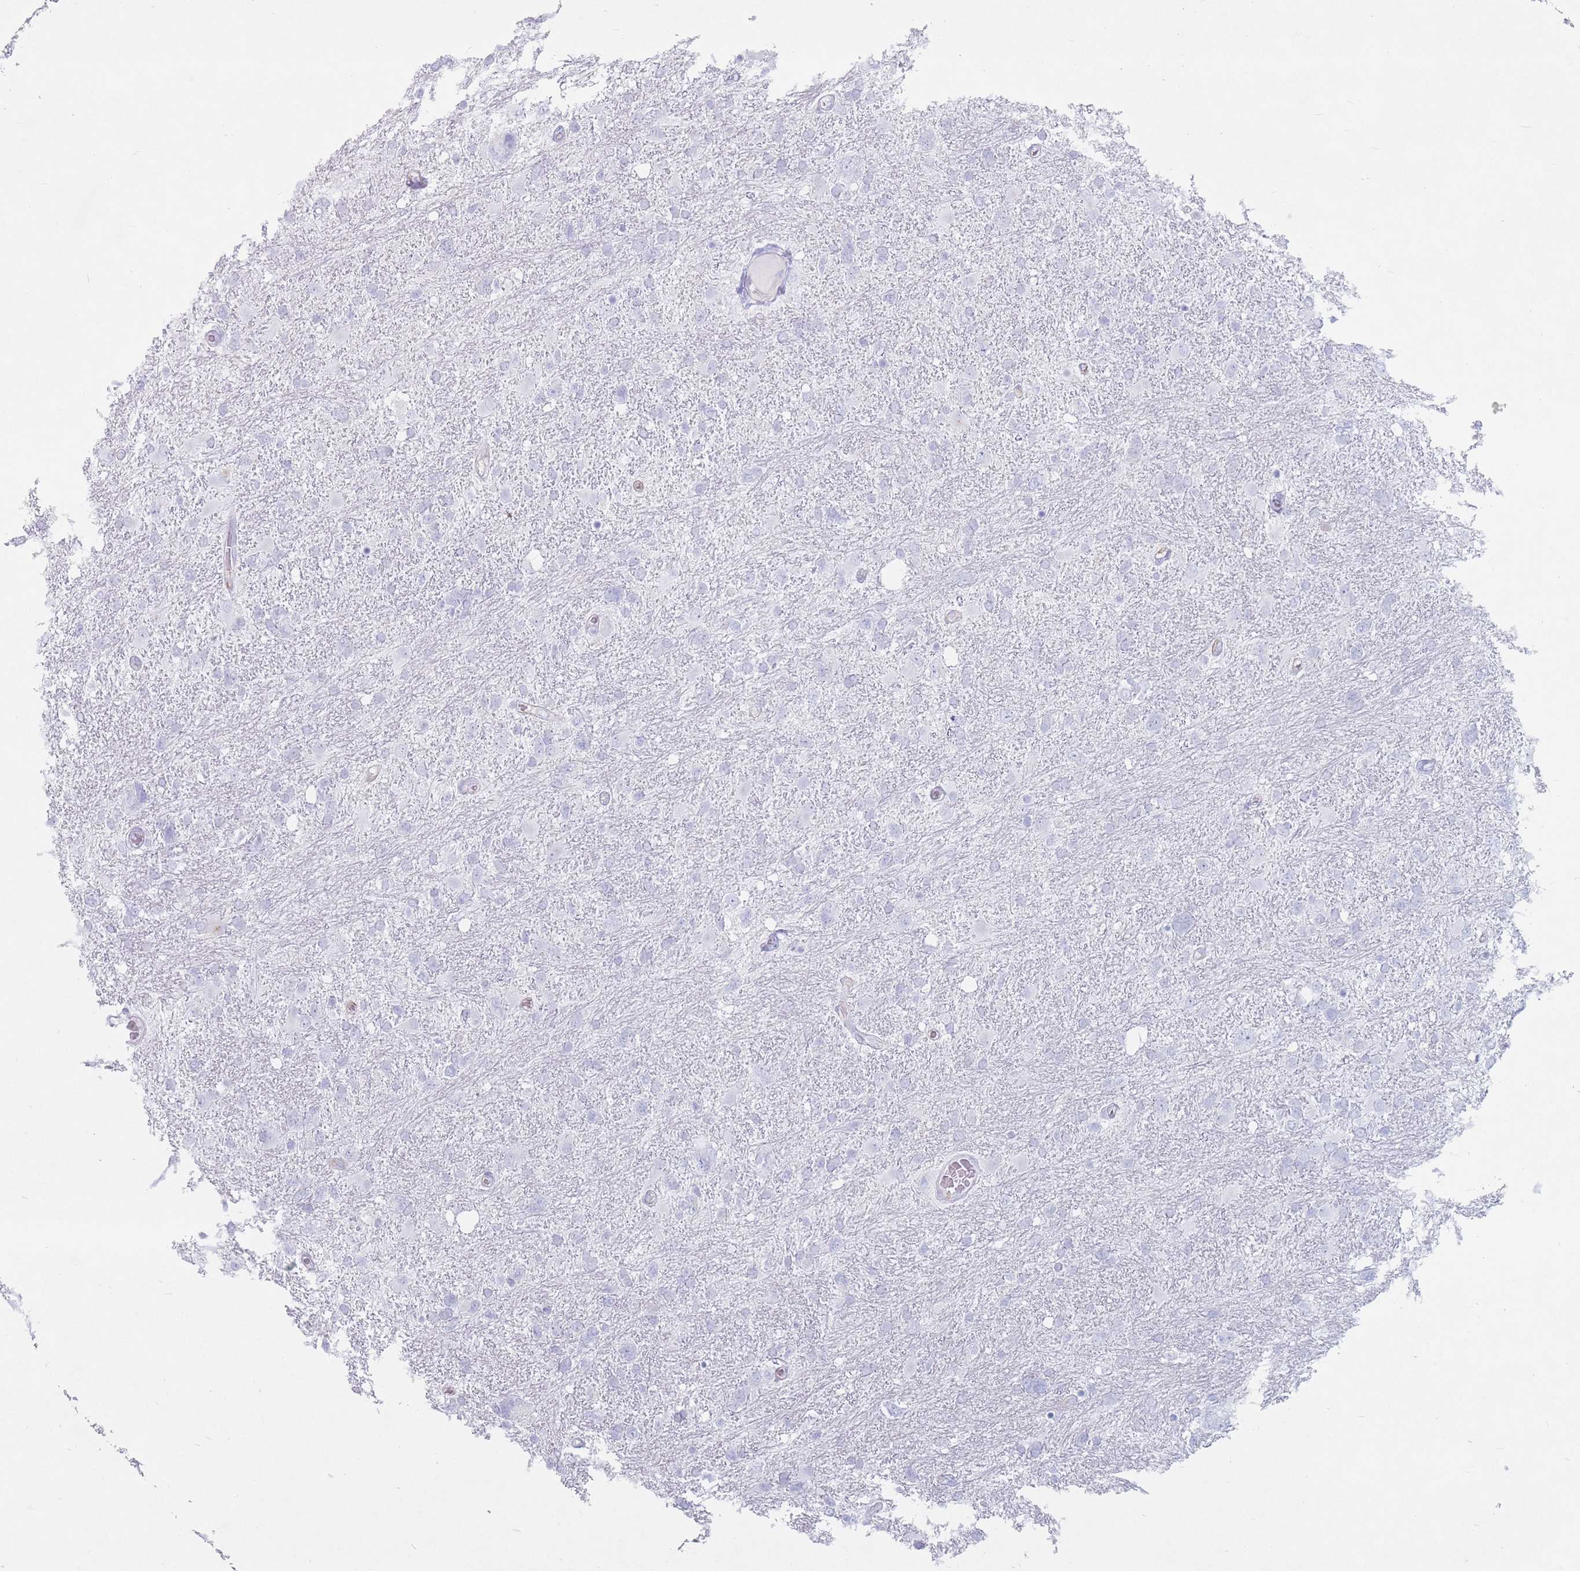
{"staining": {"intensity": "negative", "quantity": "none", "location": "none"}, "tissue": "glioma", "cell_type": "Tumor cells", "image_type": "cancer", "snomed": [{"axis": "morphology", "description": "Glioma, malignant, High grade"}, {"axis": "topography", "description": "Brain"}], "caption": "IHC photomicrograph of human high-grade glioma (malignant) stained for a protein (brown), which displays no positivity in tumor cells.", "gene": "ST3GAL5", "patient": {"sex": "male", "age": 61}}